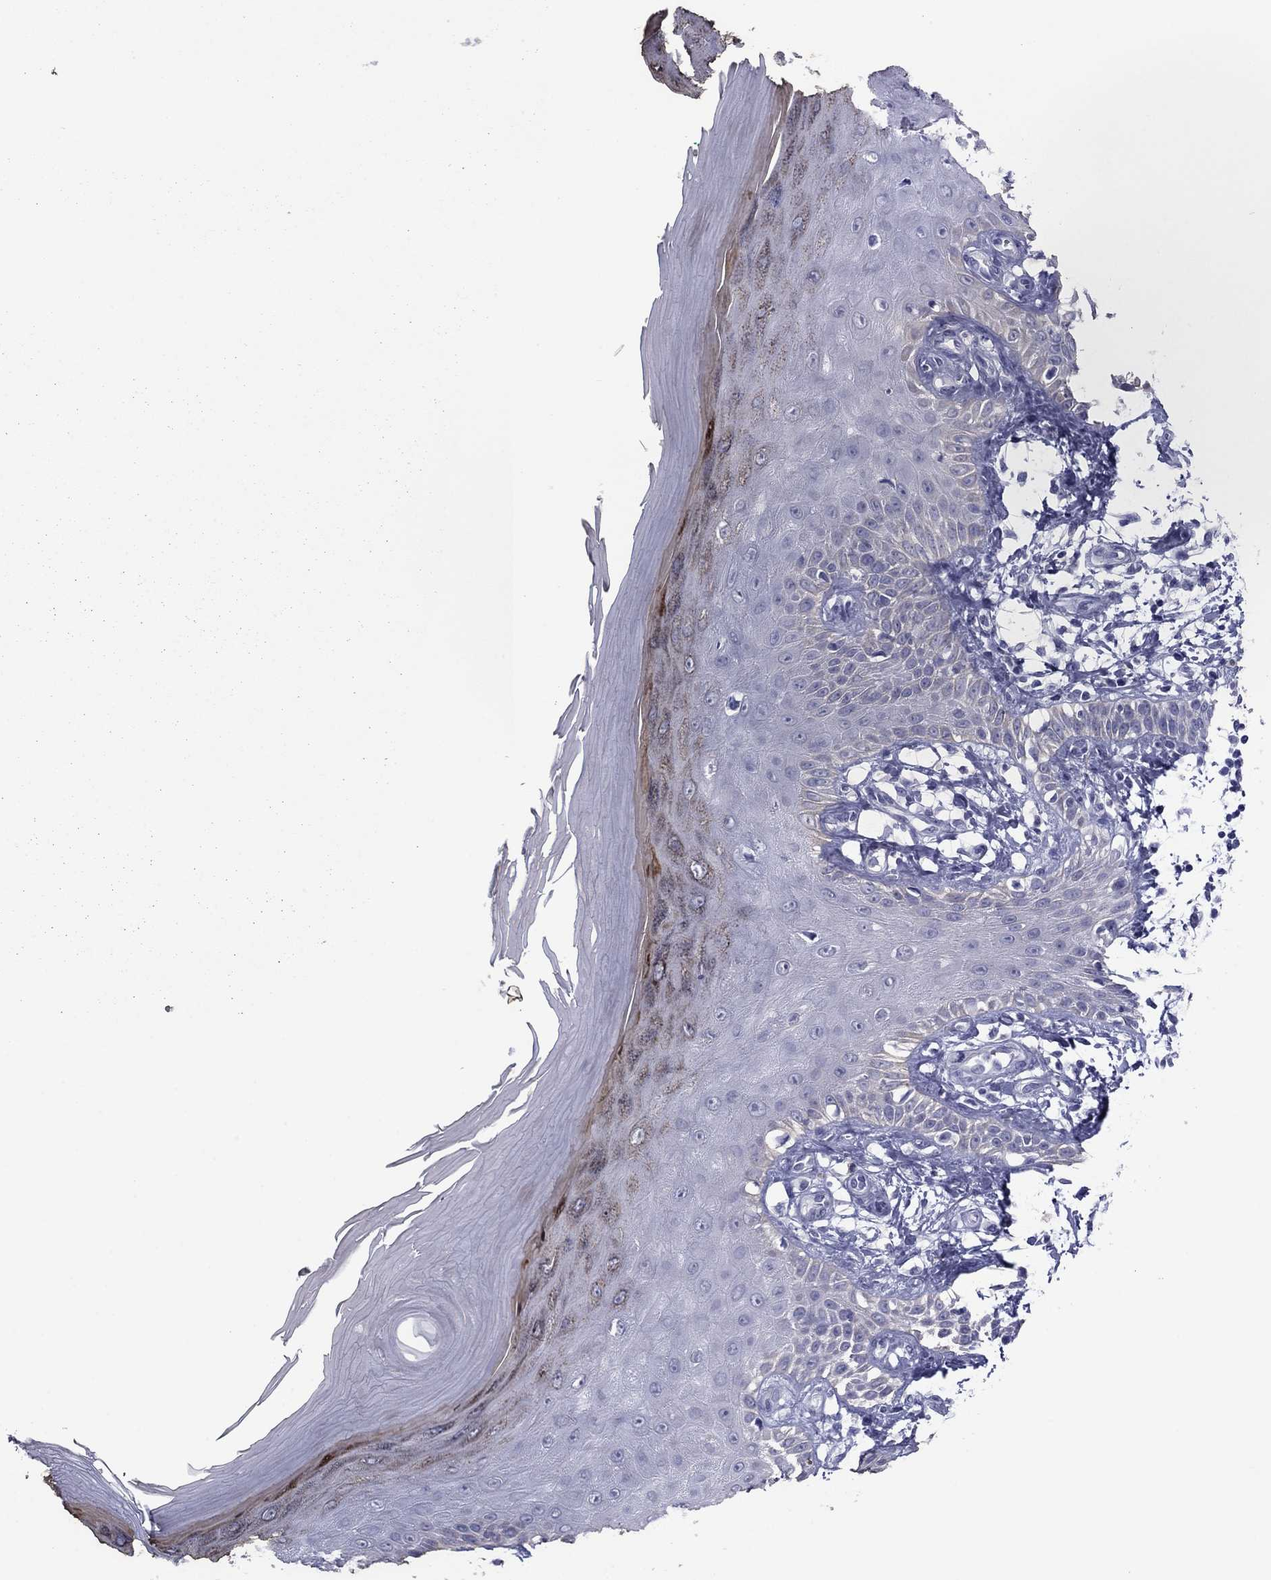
{"staining": {"intensity": "negative", "quantity": "none", "location": "none"}, "tissue": "skin", "cell_type": "Fibroblasts", "image_type": "normal", "snomed": [{"axis": "morphology", "description": "Normal tissue, NOS"}, {"axis": "morphology", "description": "Inflammation, NOS"}, {"axis": "morphology", "description": "Fibrosis, NOS"}, {"axis": "topography", "description": "Skin"}], "caption": "An image of skin stained for a protein displays no brown staining in fibroblasts.", "gene": "HAO1", "patient": {"sex": "male", "age": 71}}